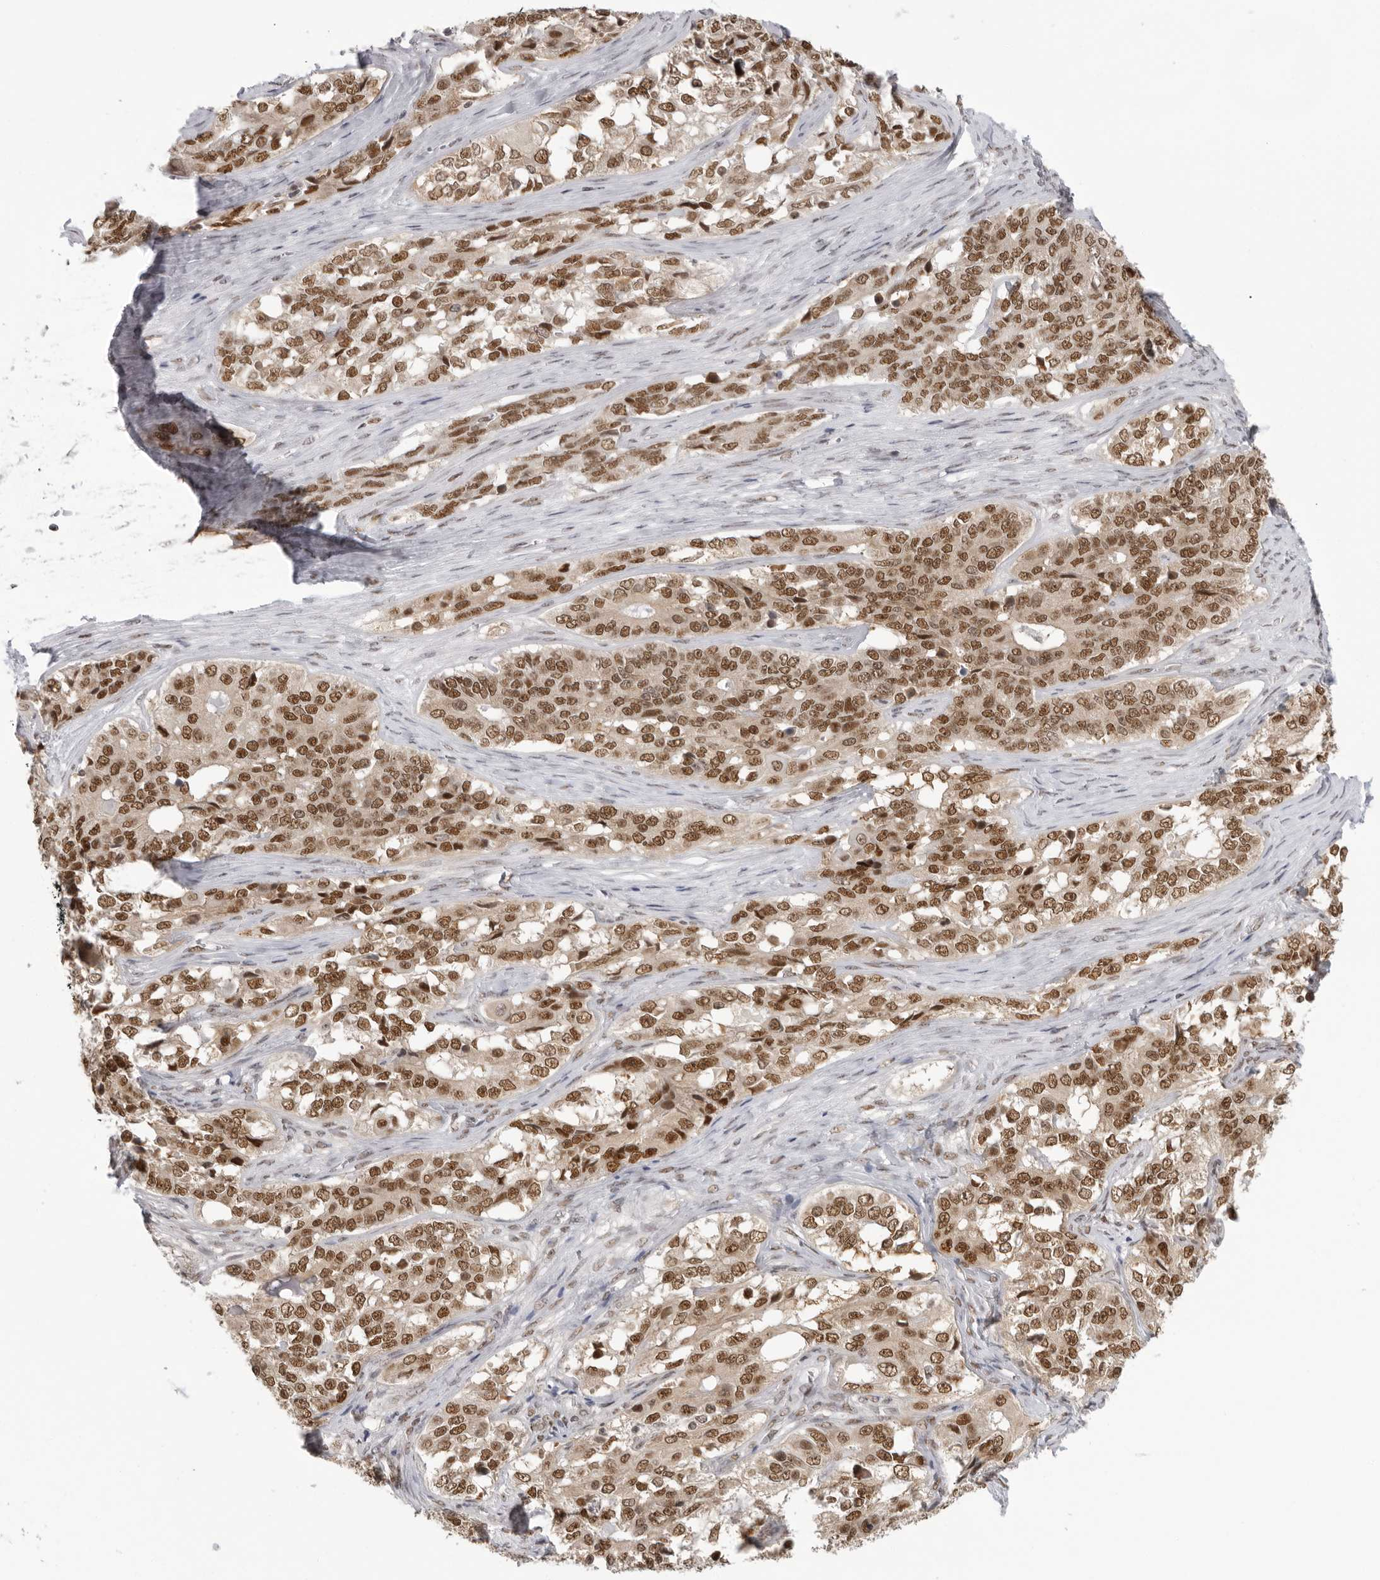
{"staining": {"intensity": "moderate", "quantity": ">75%", "location": "nuclear"}, "tissue": "ovarian cancer", "cell_type": "Tumor cells", "image_type": "cancer", "snomed": [{"axis": "morphology", "description": "Carcinoma, endometroid"}, {"axis": "topography", "description": "Ovary"}], "caption": "Tumor cells show medium levels of moderate nuclear staining in about >75% of cells in human endometroid carcinoma (ovarian). (DAB = brown stain, brightfield microscopy at high magnification).", "gene": "RPA2", "patient": {"sex": "female", "age": 51}}